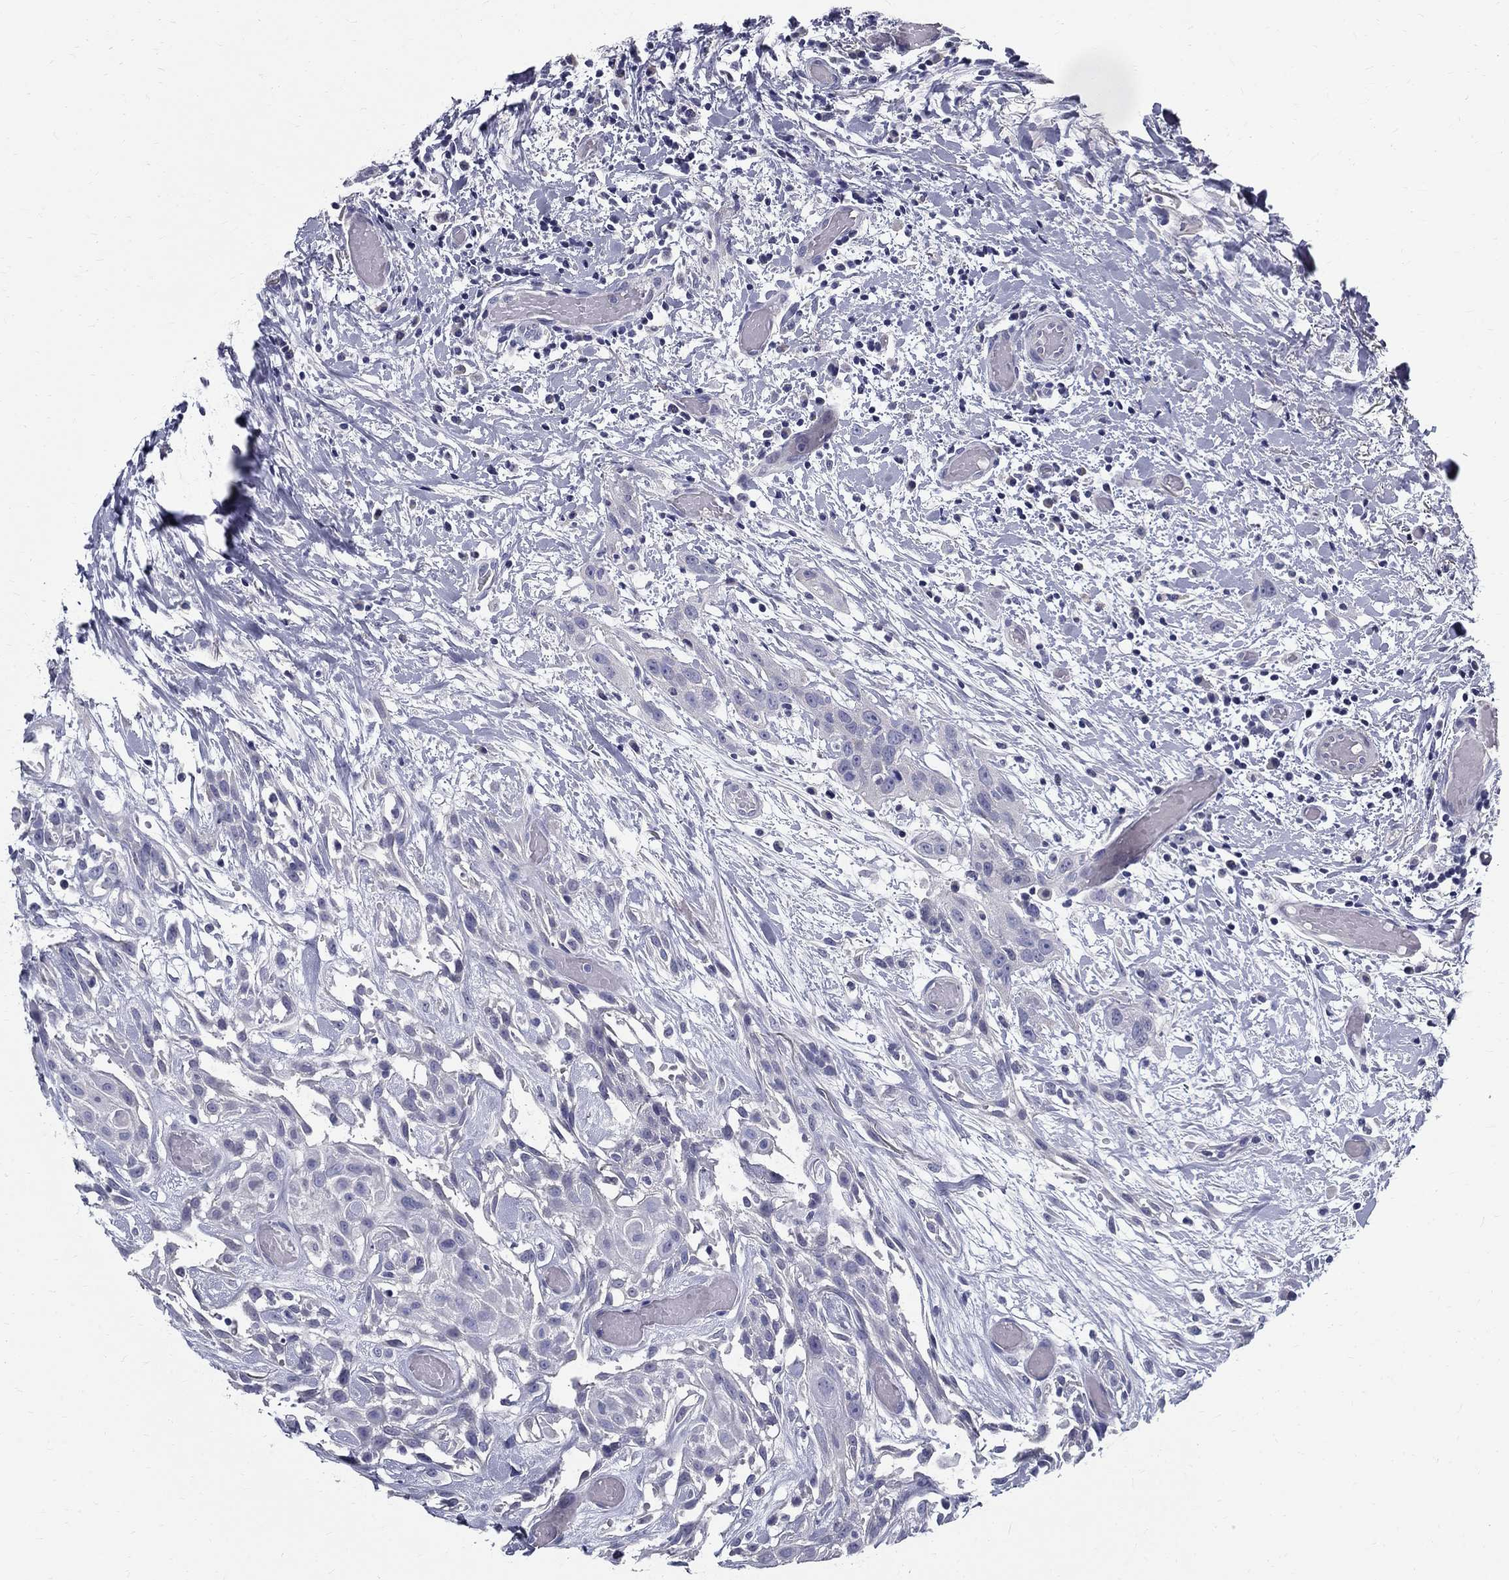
{"staining": {"intensity": "negative", "quantity": "none", "location": "none"}, "tissue": "head and neck cancer", "cell_type": "Tumor cells", "image_type": "cancer", "snomed": [{"axis": "morphology", "description": "Normal tissue, NOS"}, {"axis": "morphology", "description": "Squamous cell carcinoma, NOS"}, {"axis": "topography", "description": "Oral tissue"}, {"axis": "topography", "description": "Salivary gland"}, {"axis": "topography", "description": "Head-Neck"}], "caption": "IHC histopathology image of human head and neck cancer stained for a protein (brown), which exhibits no positivity in tumor cells.", "gene": "TGM4", "patient": {"sex": "female", "age": 62}}